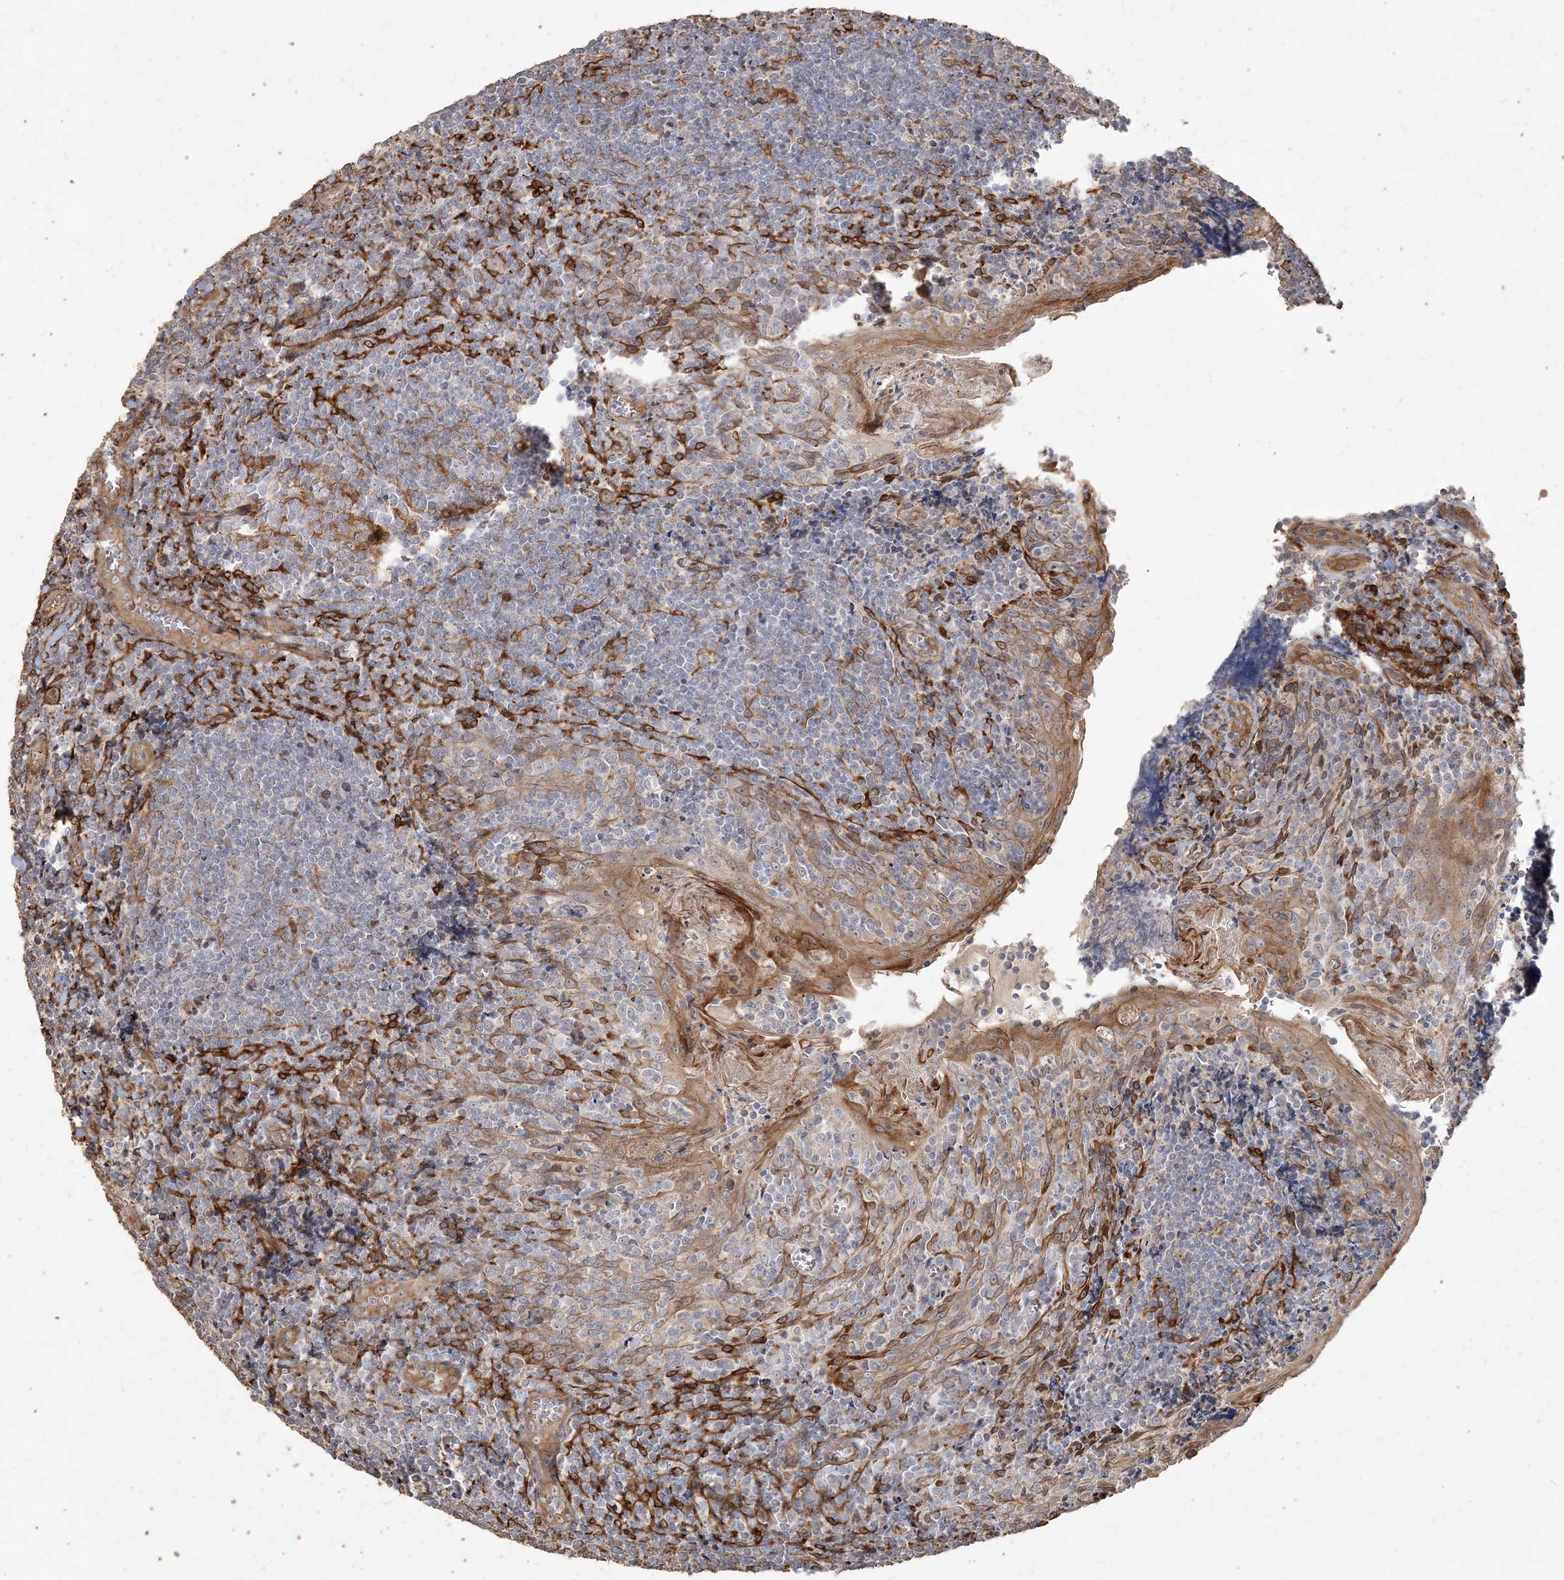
{"staining": {"intensity": "negative", "quantity": "none", "location": "none"}, "tissue": "tonsil", "cell_type": "Germinal center cells", "image_type": "normal", "snomed": [{"axis": "morphology", "description": "Normal tissue, NOS"}, {"axis": "topography", "description": "Tonsil"}], "caption": "Image shows no protein staining in germinal center cells of unremarkable tonsil.", "gene": "RNF145", "patient": {"sex": "male", "age": 27}}